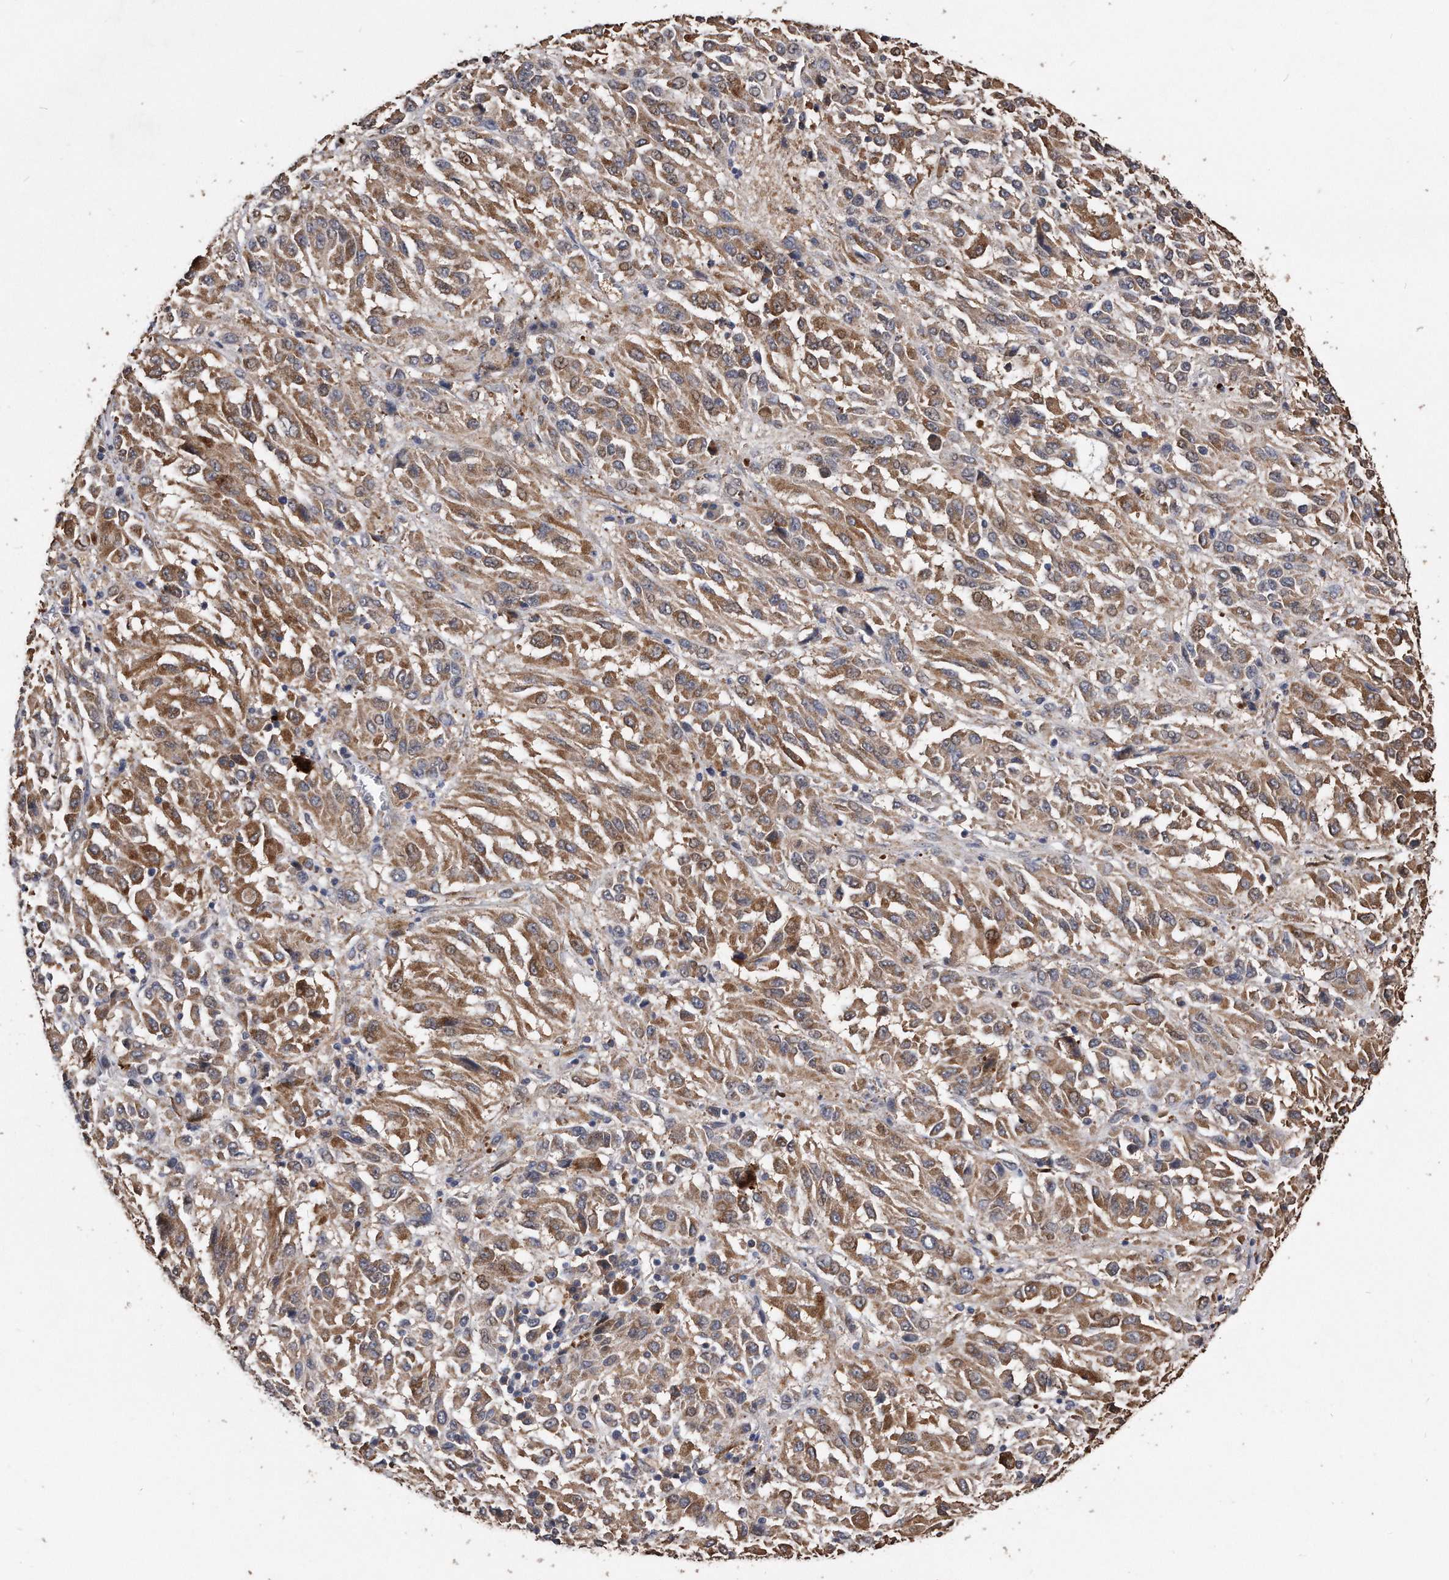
{"staining": {"intensity": "moderate", "quantity": ">75%", "location": "cytoplasmic/membranous"}, "tissue": "melanoma", "cell_type": "Tumor cells", "image_type": "cancer", "snomed": [{"axis": "morphology", "description": "Malignant melanoma, Metastatic site"}, {"axis": "topography", "description": "Lung"}], "caption": "Human malignant melanoma (metastatic site) stained with a brown dye exhibits moderate cytoplasmic/membranous positive staining in approximately >75% of tumor cells.", "gene": "IL20RA", "patient": {"sex": "male", "age": 64}}